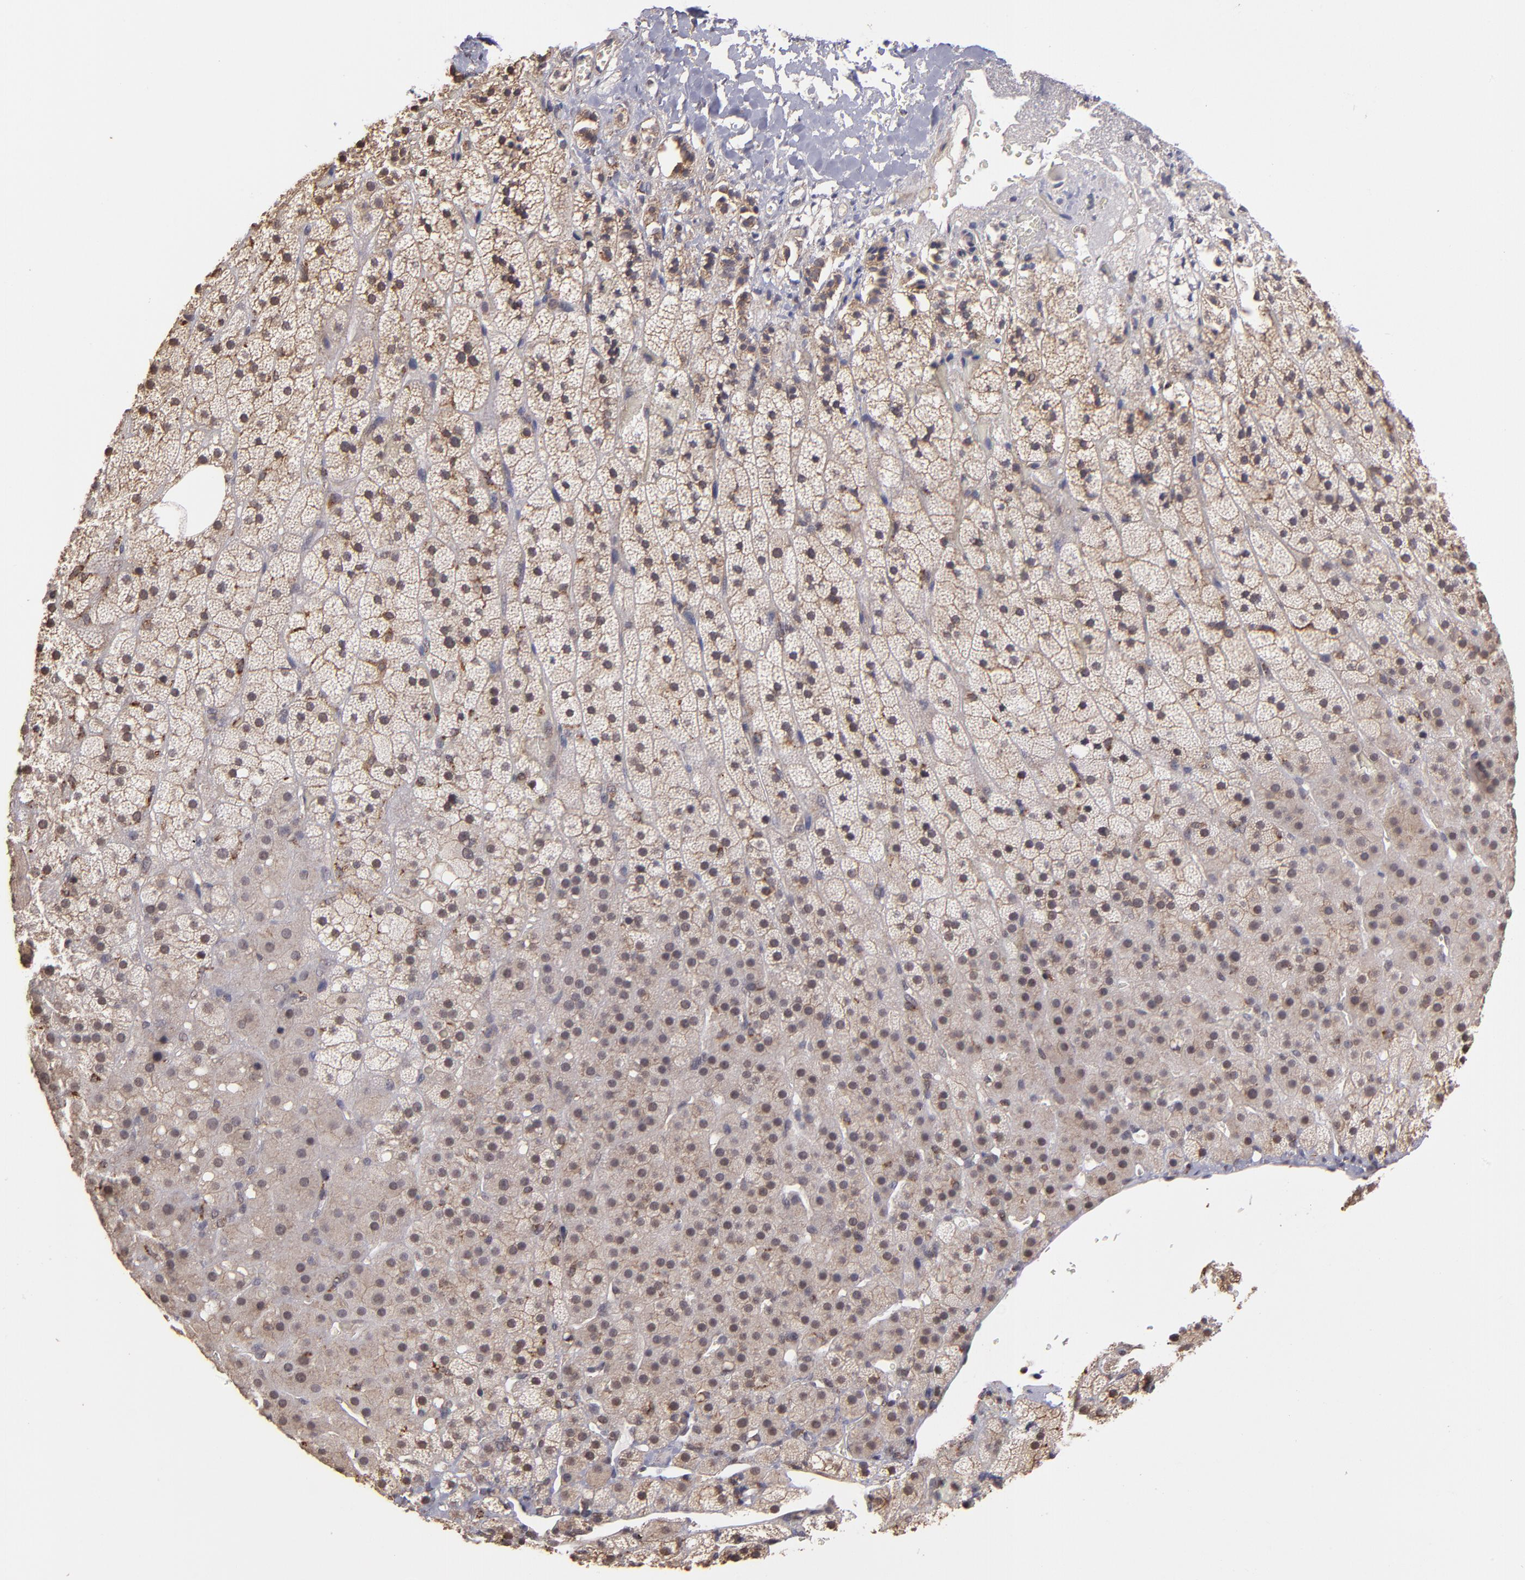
{"staining": {"intensity": "moderate", "quantity": ">75%", "location": "cytoplasmic/membranous"}, "tissue": "adrenal gland", "cell_type": "Glandular cells", "image_type": "normal", "snomed": [{"axis": "morphology", "description": "Normal tissue, NOS"}, {"axis": "topography", "description": "Adrenal gland"}], "caption": "Human adrenal gland stained with a protein marker reveals moderate staining in glandular cells.", "gene": "SIPA1L1", "patient": {"sex": "male", "age": 35}}